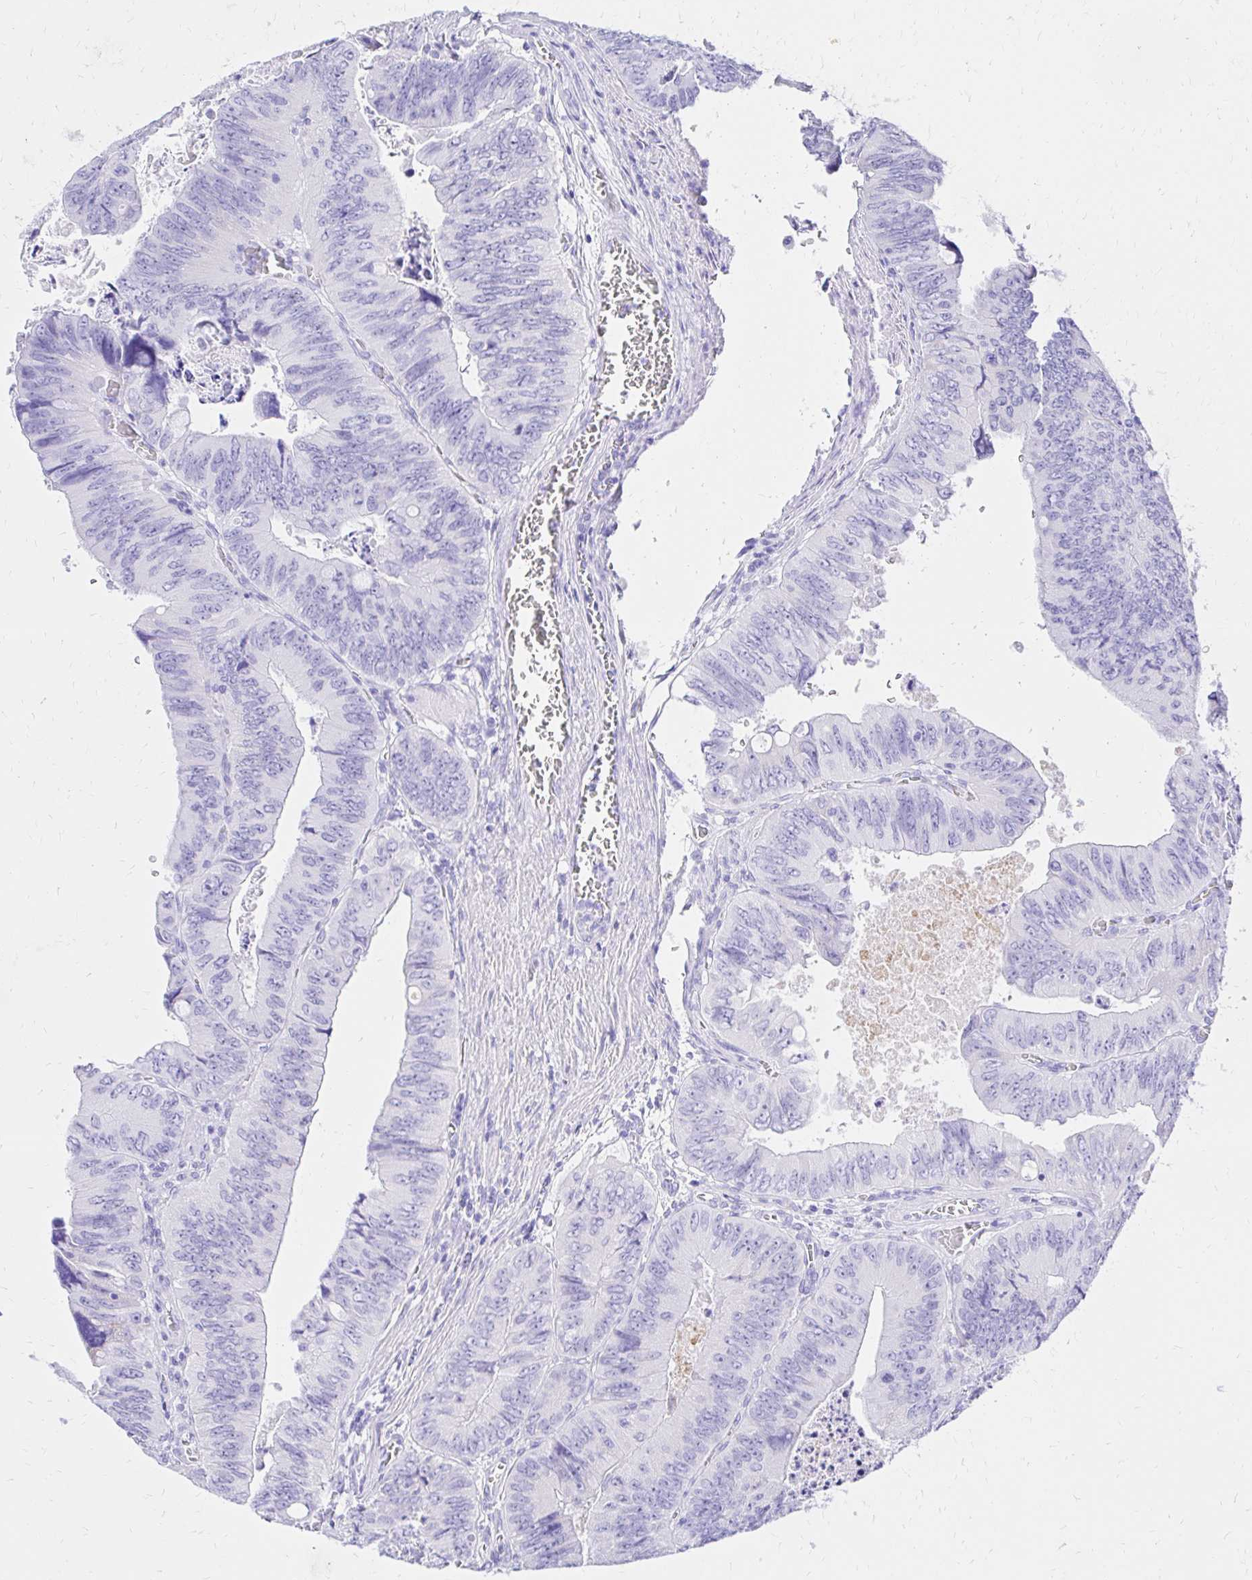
{"staining": {"intensity": "negative", "quantity": "none", "location": "none"}, "tissue": "colorectal cancer", "cell_type": "Tumor cells", "image_type": "cancer", "snomed": [{"axis": "morphology", "description": "Adenocarcinoma, NOS"}, {"axis": "topography", "description": "Colon"}], "caption": "This is a image of immunohistochemistry staining of colorectal adenocarcinoma, which shows no expression in tumor cells.", "gene": "S100G", "patient": {"sex": "female", "age": 84}}